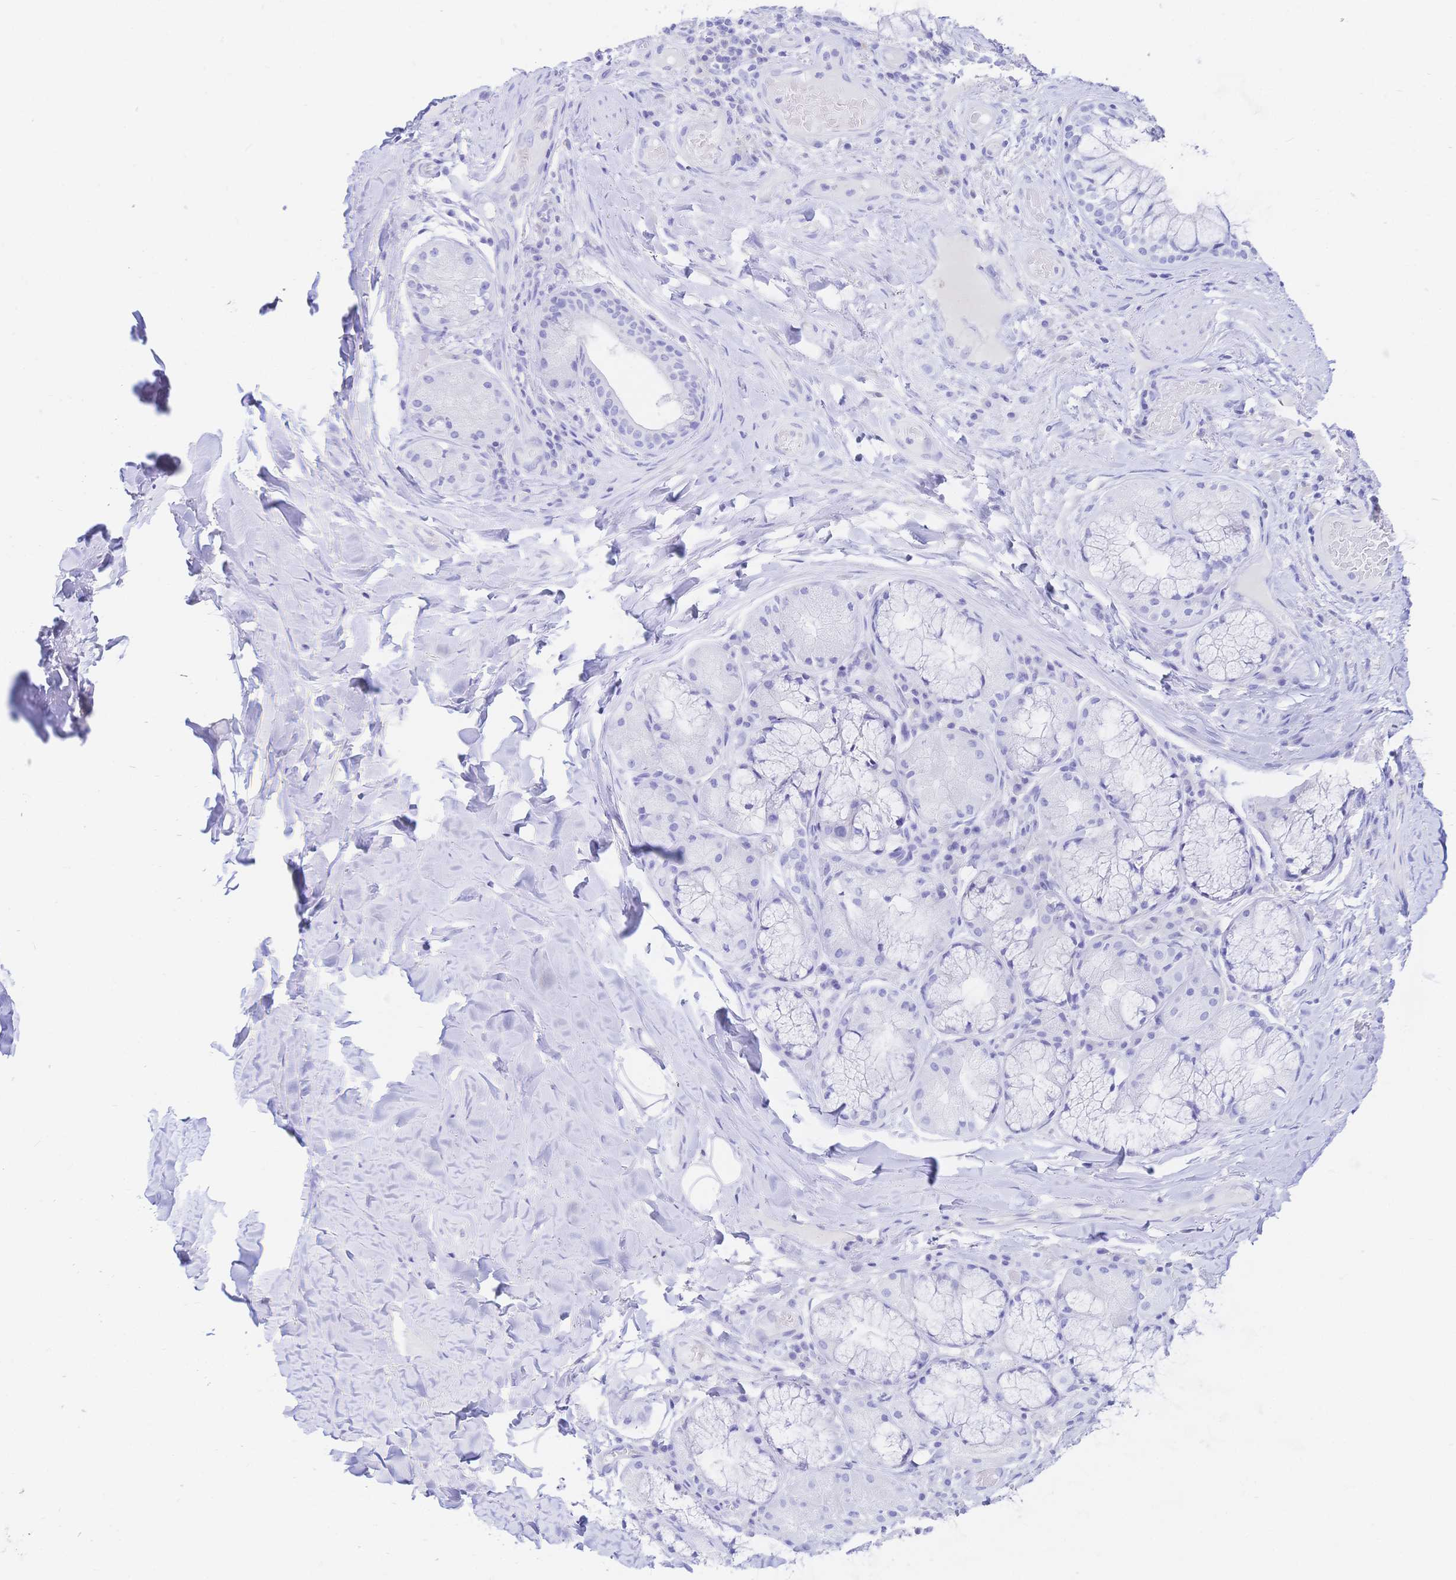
{"staining": {"intensity": "negative", "quantity": "none", "location": "none"}, "tissue": "adipose tissue", "cell_type": "Adipocytes", "image_type": "normal", "snomed": [{"axis": "morphology", "description": "Normal tissue, NOS"}, {"axis": "topography", "description": "Cartilage tissue"}, {"axis": "topography", "description": "Bronchus"}], "caption": "High power microscopy photomicrograph of an IHC photomicrograph of benign adipose tissue, revealing no significant staining in adipocytes.", "gene": "UMOD", "patient": {"sex": "male", "age": 64}}